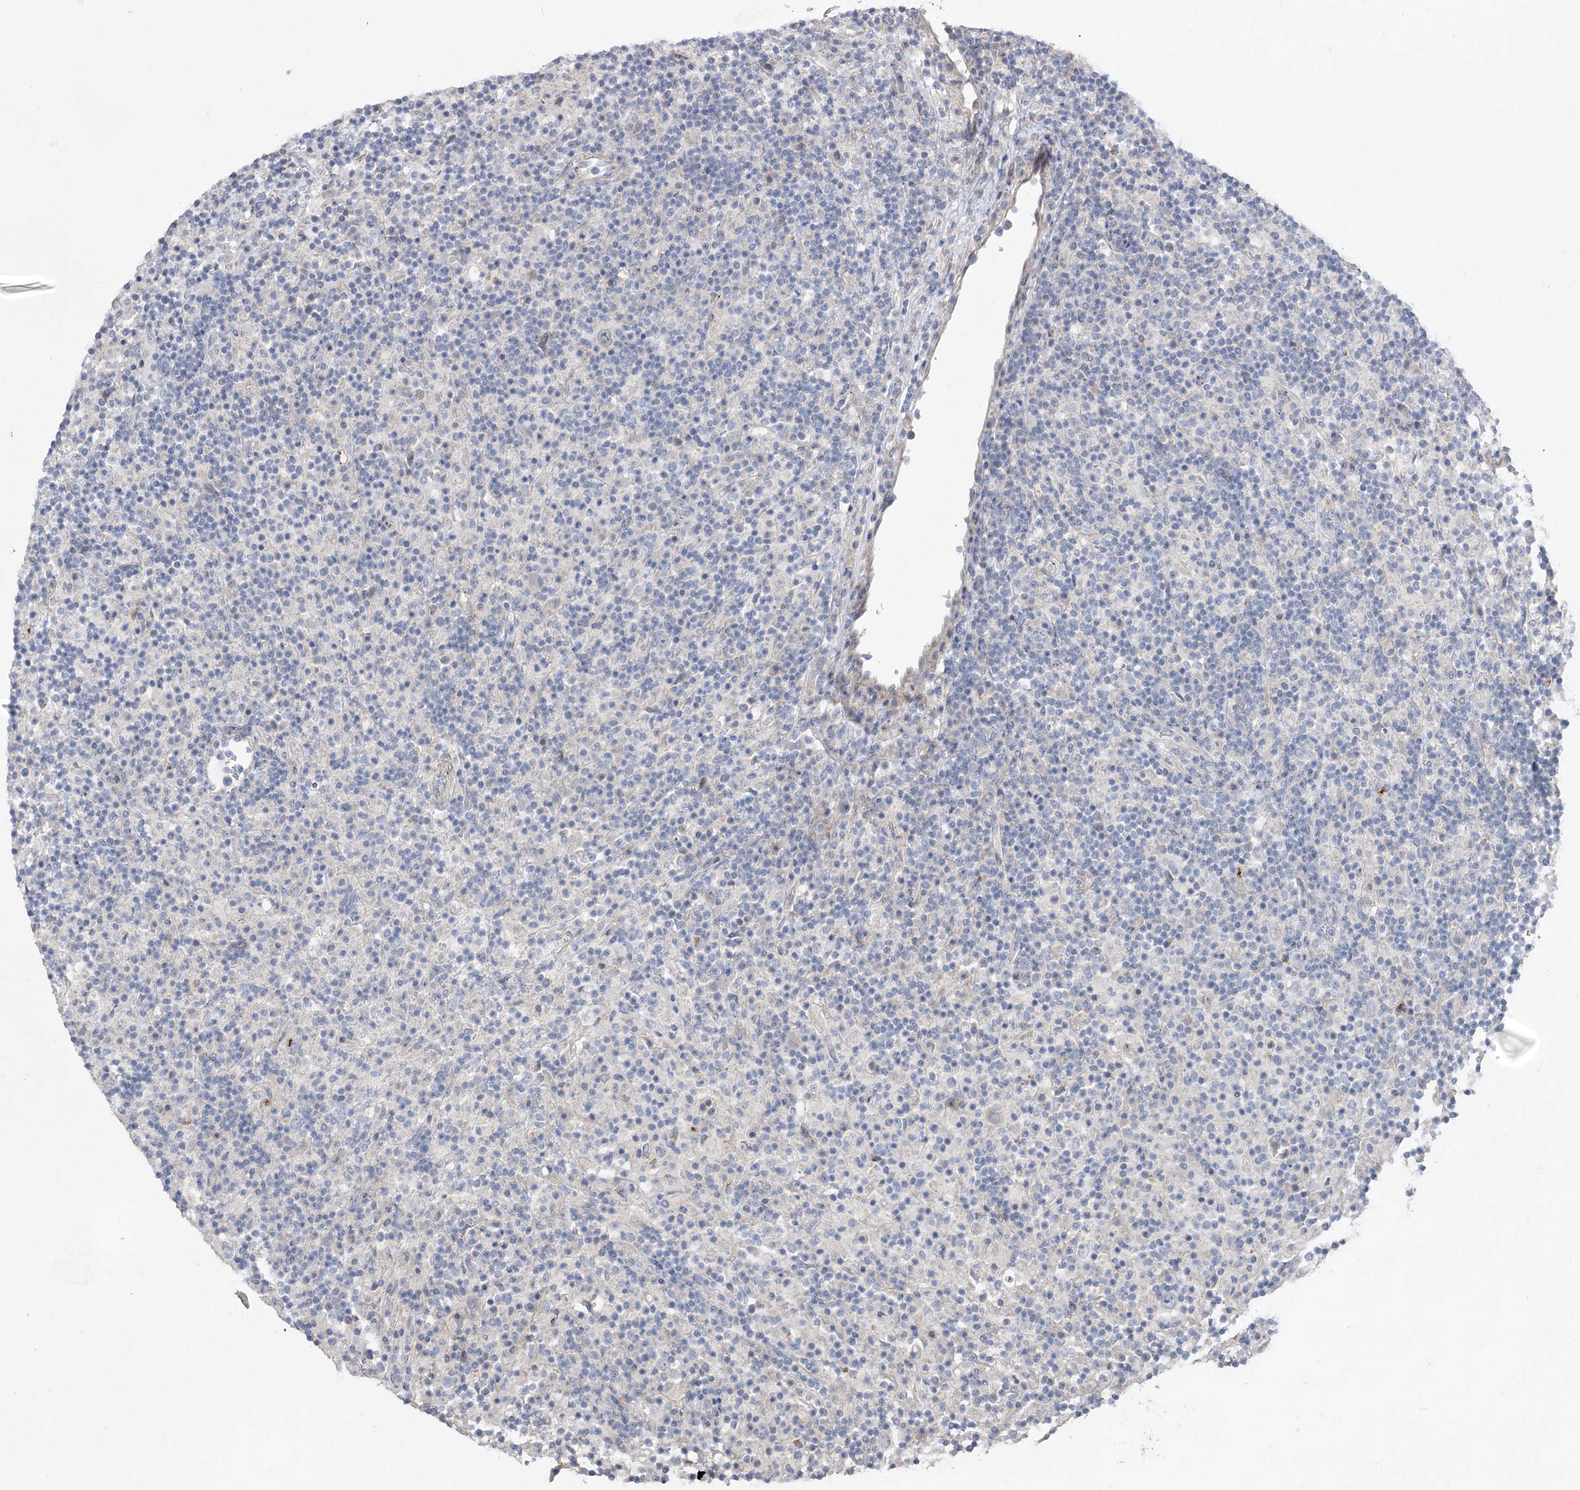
{"staining": {"intensity": "negative", "quantity": "none", "location": "none"}, "tissue": "lymphoma", "cell_type": "Tumor cells", "image_type": "cancer", "snomed": [{"axis": "morphology", "description": "Hodgkin's disease, NOS"}, {"axis": "topography", "description": "Lymph node"}], "caption": "Hodgkin's disease was stained to show a protein in brown. There is no significant expression in tumor cells.", "gene": "SCN11A", "patient": {"sex": "male", "age": 70}}